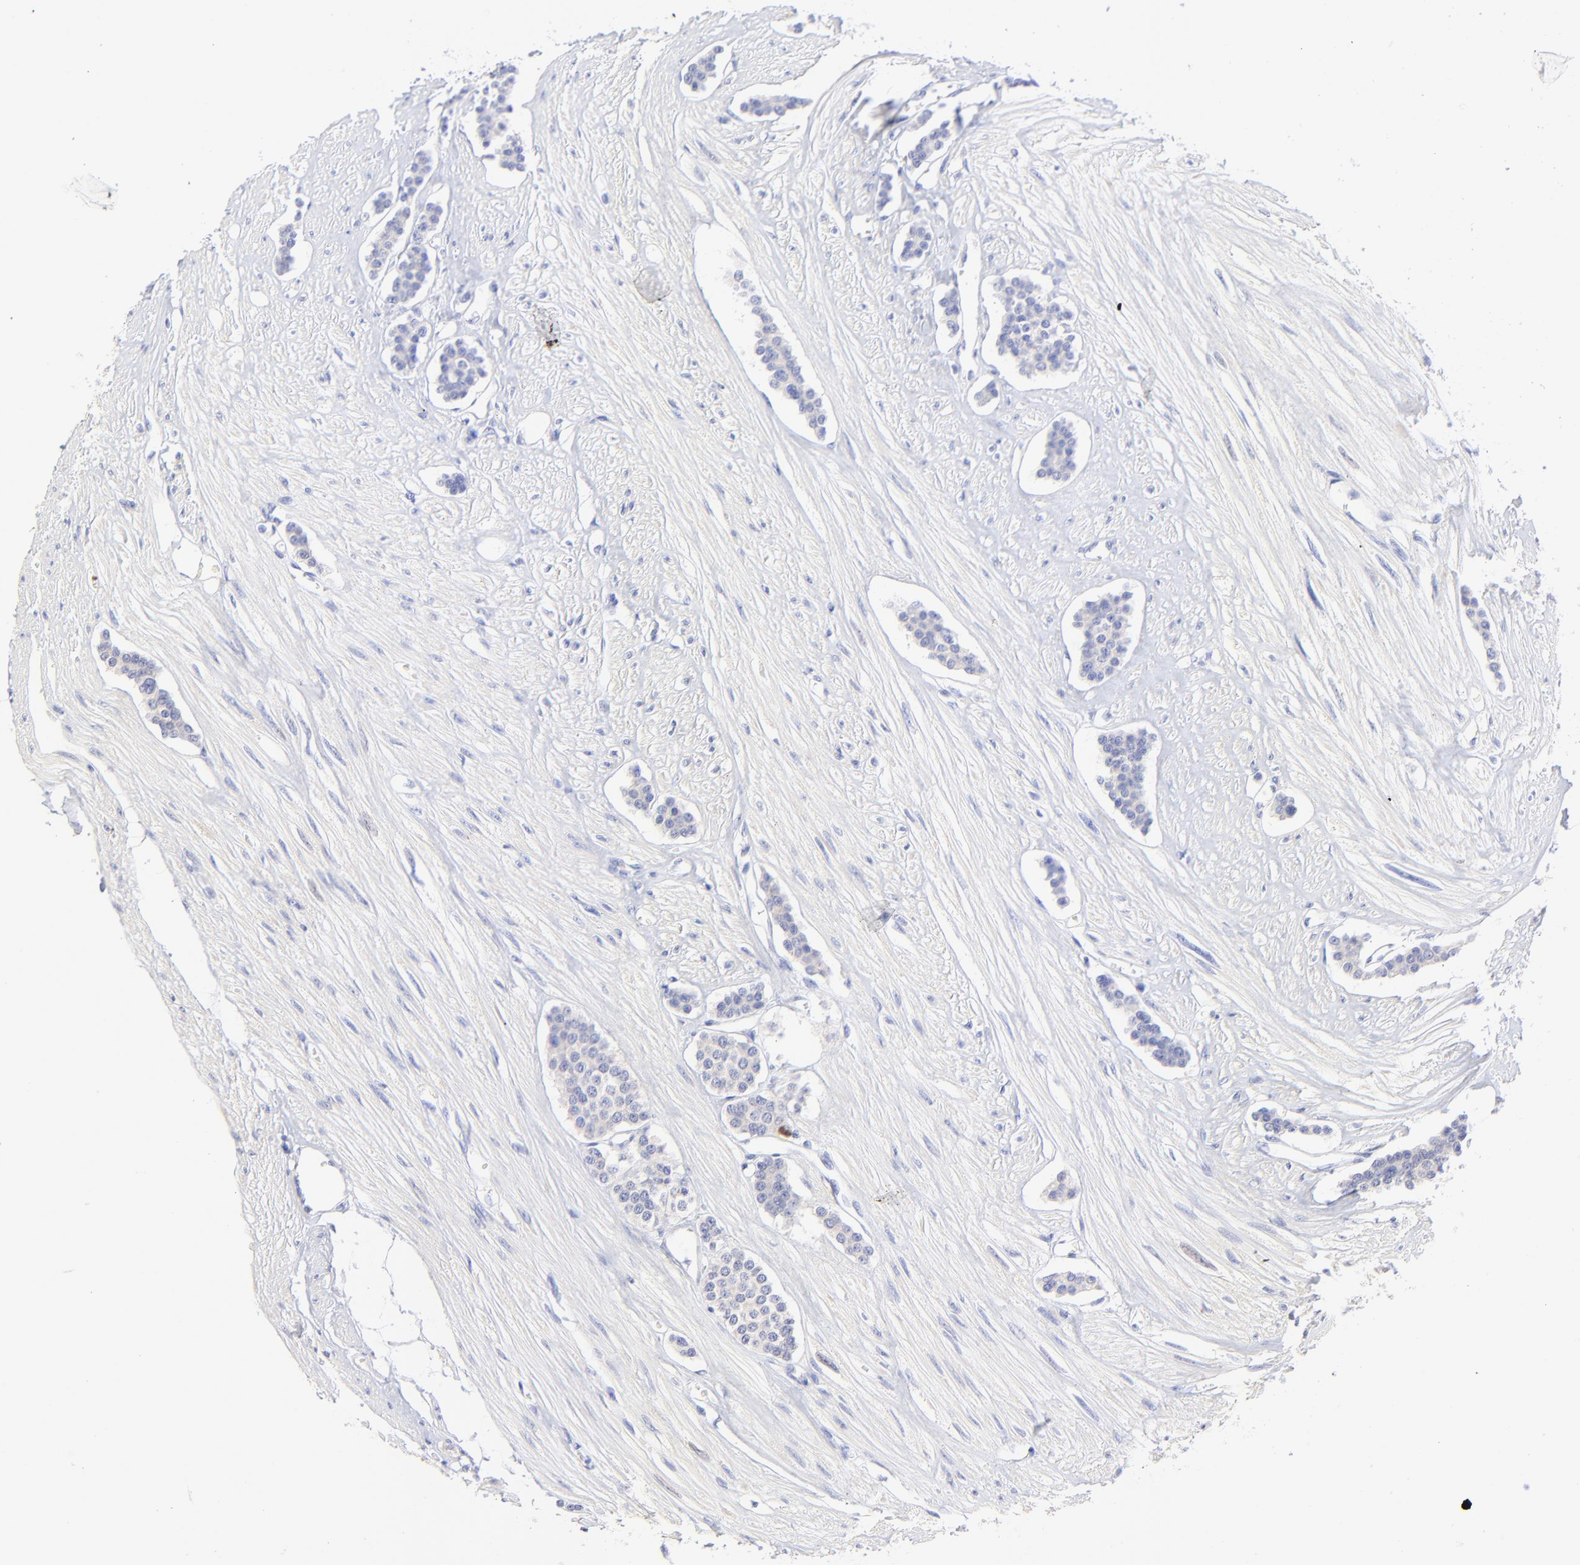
{"staining": {"intensity": "negative", "quantity": "none", "location": "none"}, "tissue": "carcinoid", "cell_type": "Tumor cells", "image_type": "cancer", "snomed": [{"axis": "morphology", "description": "Carcinoid, malignant, NOS"}, {"axis": "topography", "description": "Small intestine"}], "caption": "High magnification brightfield microscopy of carcinoid (malignant) stained with DAB (brown) and counterstained with hematoxylin (blue): tumor cells show no significant positivity.", "gene": "EBP", "patient": {"sex": "male", "age": 60}}